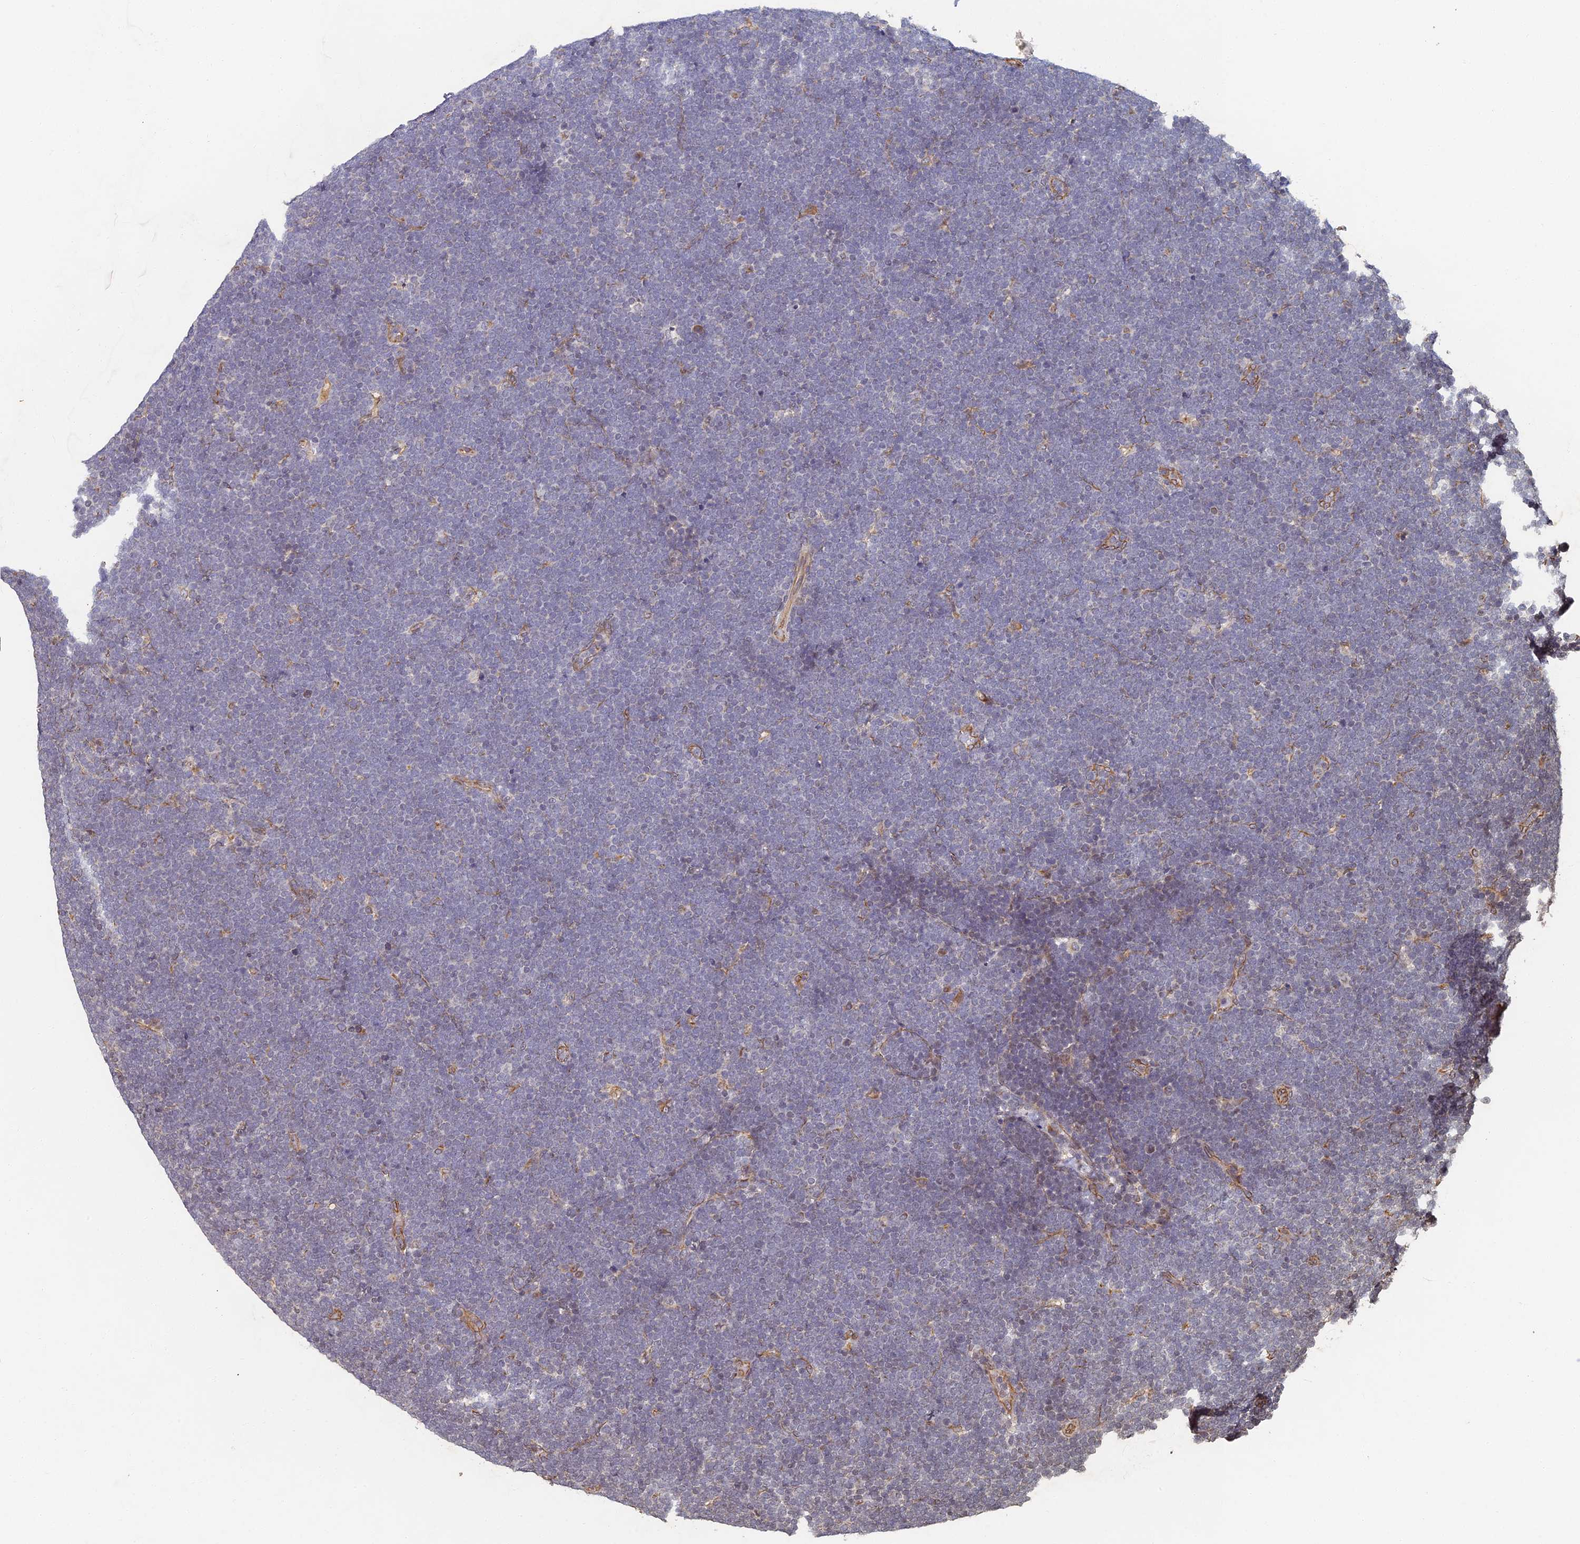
{"staining": {"intensity": "negative", "quantity": "none", "location": "none"}, "tissue": "lymphoma", "cell_type": "Tumor cells", "image_type": "cancer", "snomed": [{"axis": "morphology", "description": "Malignant lymphoma, non-Hodgkin's type, High grade"}, {"axis": "topography", "description": "Lymph node"}], "caption": "The histopathology image demonstrates no significant positivity in tumor cells of malignant lymphoma, non-Hodgkin's type (high-grade). The staining was performed using DAB (3,3'-diaminobenzidine) to visualize the protein expression in brown, while the nuclei were stained in blue with hematoxylin (Magnification: 20x).", "gene": "ABCB10", "patient": {"sex": "male", "age": 13}}